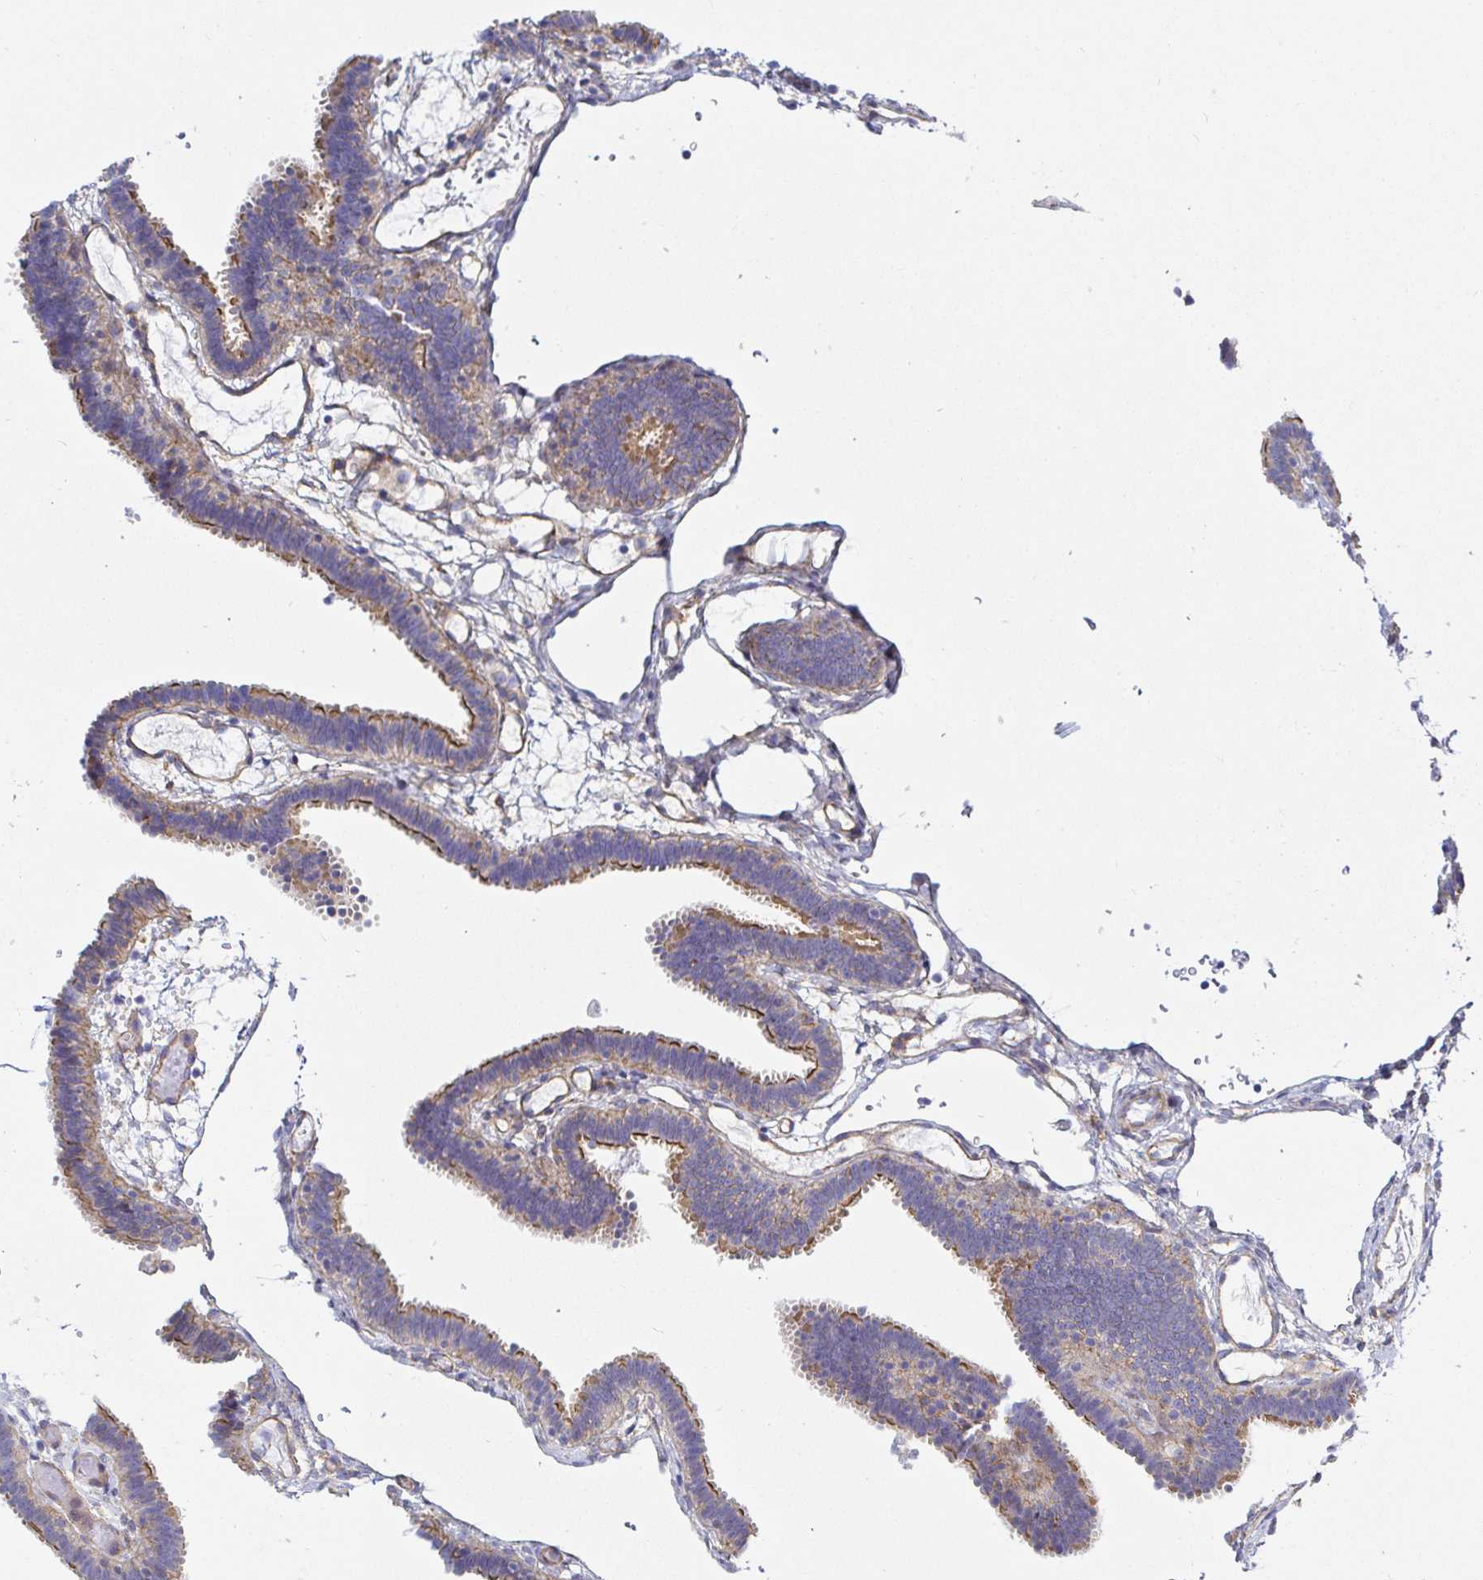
{"staining": {"intensity": "moderate", "quantity": "25%-75%", "location": "cytoplasmic/membranous"}, "tissue": "fallopian tube", "cell_type": "Glandular cells", "image_type": "normal", "snomed": [{"axis": "morphology", "description": "Normal tissue, NOS"}, {"axis": "topography", "description": "Fallopian tube"}], "caption": "IHC staining of normal fallopian tube, which shows medium levels of moderate cytoplasmic/membranous positivity in about 25%-75% of glandular cells indicating moderate cytoplasmic/membranous protein positivity. The staining was performed using DAB (3,3'-diaminobenzidine) (brown) for protein detection and nuclei were counterstained in hematoxylin (blue).", "gene": "ARL4D", "patient": {"sex": "female", "age": 37}}